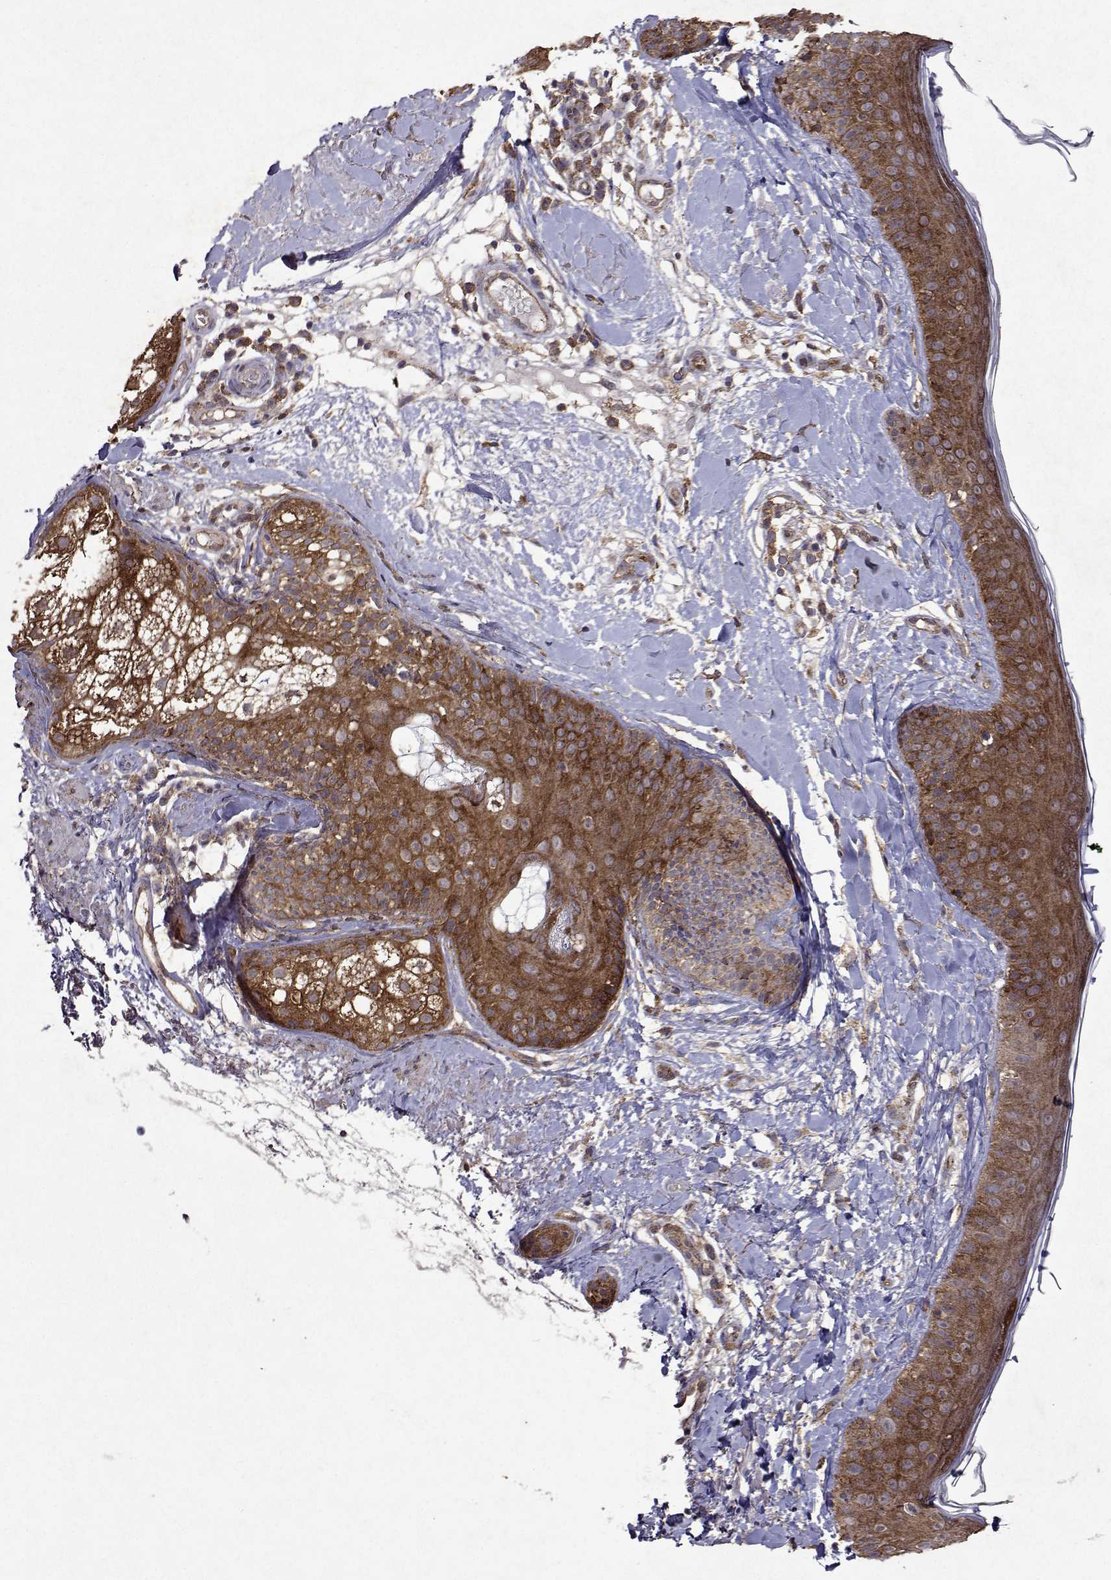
{"staining": {"intensity": "moderate", "quantity": "<25%", "location": "cytoplasmic/membranous"}, "tissue": "skin", "cell_type": "Fibroblasts", "image_type": "normal", "snomed": [{"axis": "morphology", "description": "Normal tissue, NOS"}, {"axis": "topography", "description": "Skin"}], "caption": "Unremarkable skin reveals moderate cytoplasmic/membranous staining in about <25% of fibroblasts.", "gene": "TARBP2", "patient": {"sex": "male", "age": 73}}